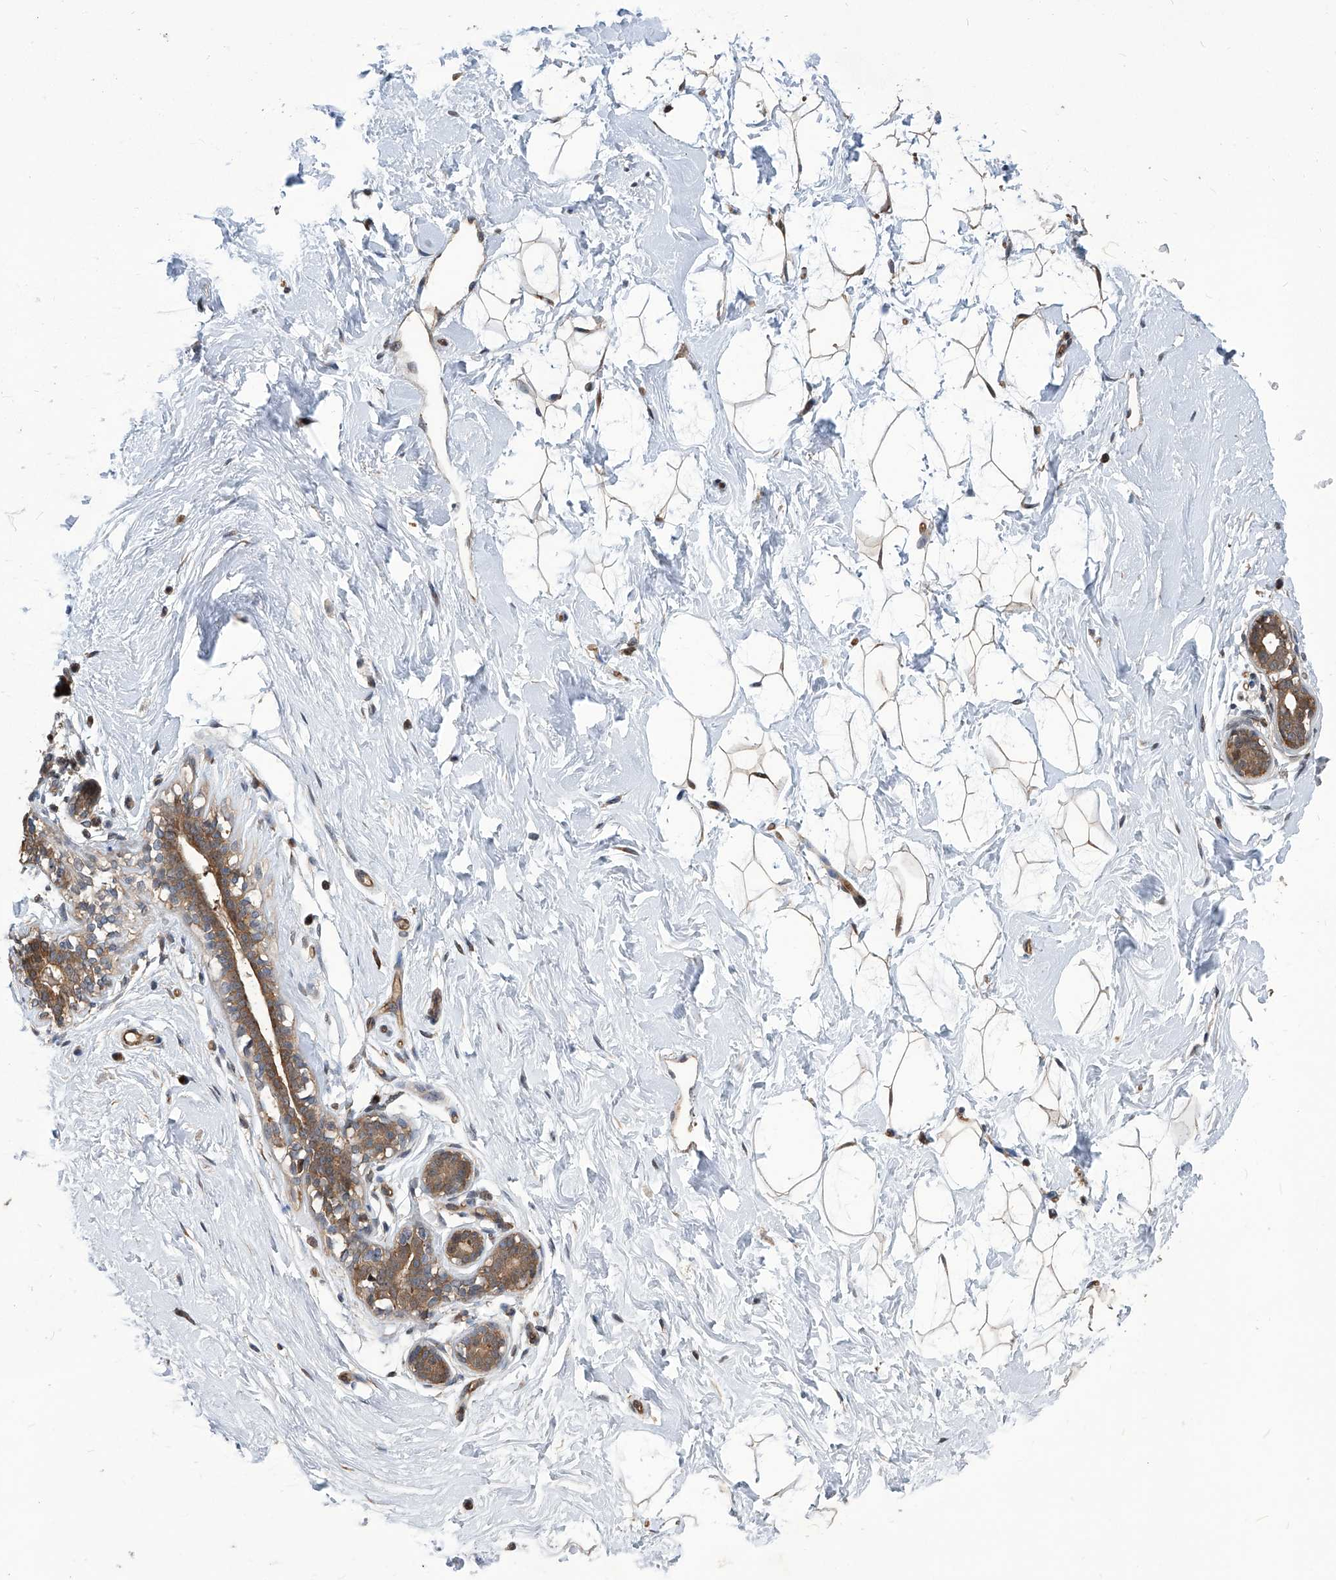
{"staining": {"intensity": "weak", "quantity": "25%-75%", "location": "cytoplasmic/membranous"}, "tissue": "breast", "cell_type": "Adipocytes", "image_type": "normal", "snomed": [{"axis": "morphology", "description": "Normal tissue, NOS"}, {"axis": "morphology", "description": "Adenoma, NOS"}, {"axis": "topography", "description": "Breast"}], "caption": "IHC histopathology image of unremarkable human breast stained for a protein (brown), which reveals low levels of weak cytoplasmic/membranous staining in about 25%-75% of adipocytes.", "gene": "PSMB1", "patient": {"sex": "female", "age": 23}}